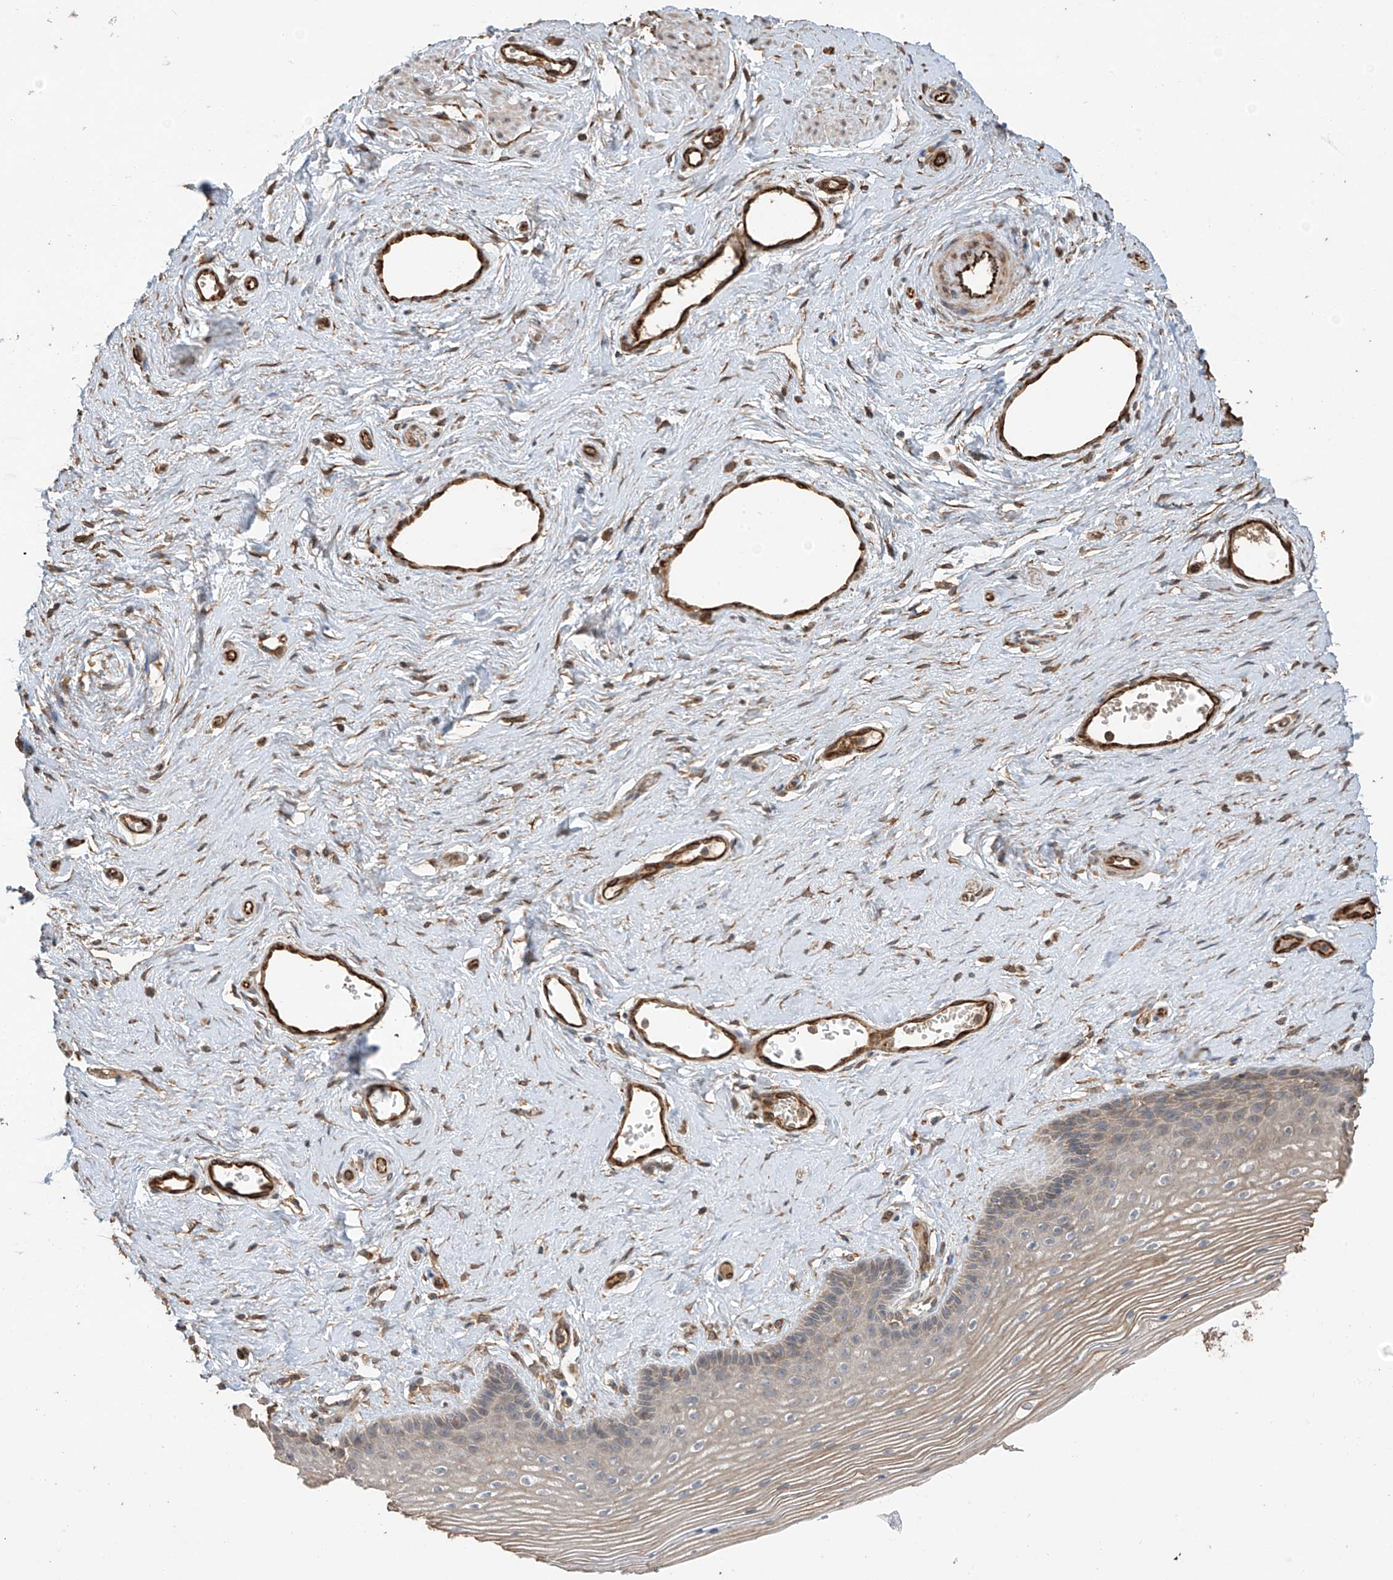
{"staining": {"intensity": "weak", "quantity": "25%-75%", "location": "cytoplasmic/membranous"}, "tissue": "vagina", "cell_type": "Squamous epithelial cells", "image_type": "normal", "snomed": [{"axis": "morphology", "description": "Normal tissue, NOS"}, {"axis": "topography", "description": "Vagina"}], "caption": "Immunohistochemistry (IHC) image of unremarkable vagina: human vagina stained using immunohistochemistry (IHC) displays low levels of weak protein expression localized specifically in the cytoplasmic/membranous of squamous epithelial cells, appearing as a cytoplasmic/membranous brown color.", "gene": "AGBL5", "patient": {"sex": "female", "age": 46}}